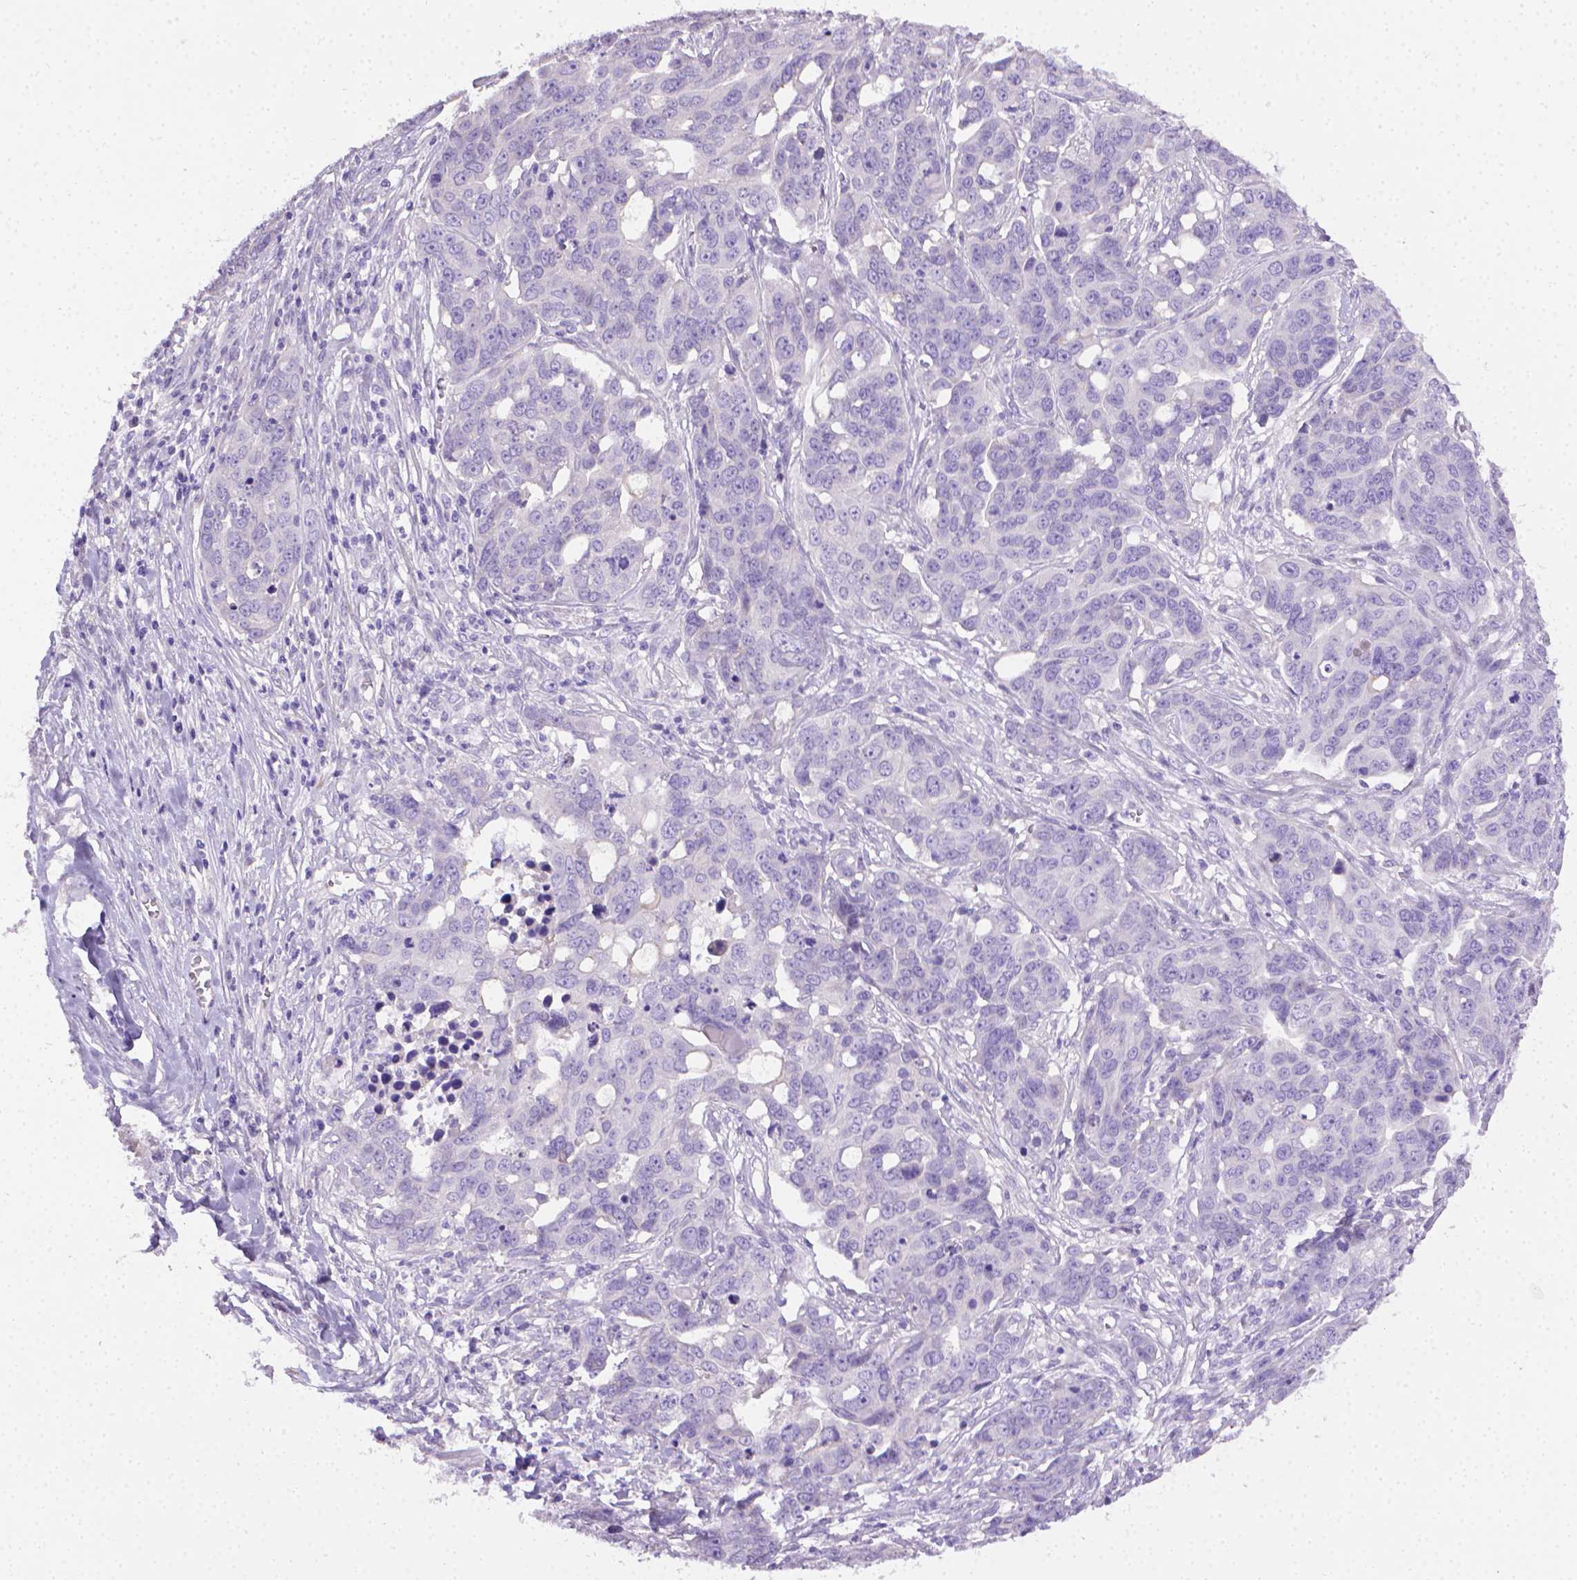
{"staining": {"intensity": "negative", "quantity": "none", "location": "none"}, "tissue": "ovarian cancer", "cell_type": "Tumor cells", "image_type": "cancer", "snomed": [{"axis": "morphology", "description": "Carcinoma, endometroid"}, {"axis": "topography", "description": "Ovary"}], "caption": "Tumor cells are negative for protein expression in human ovarian cancer.", "gene": "PNMA2", "patient": {"sex": "female", "age": 78}}